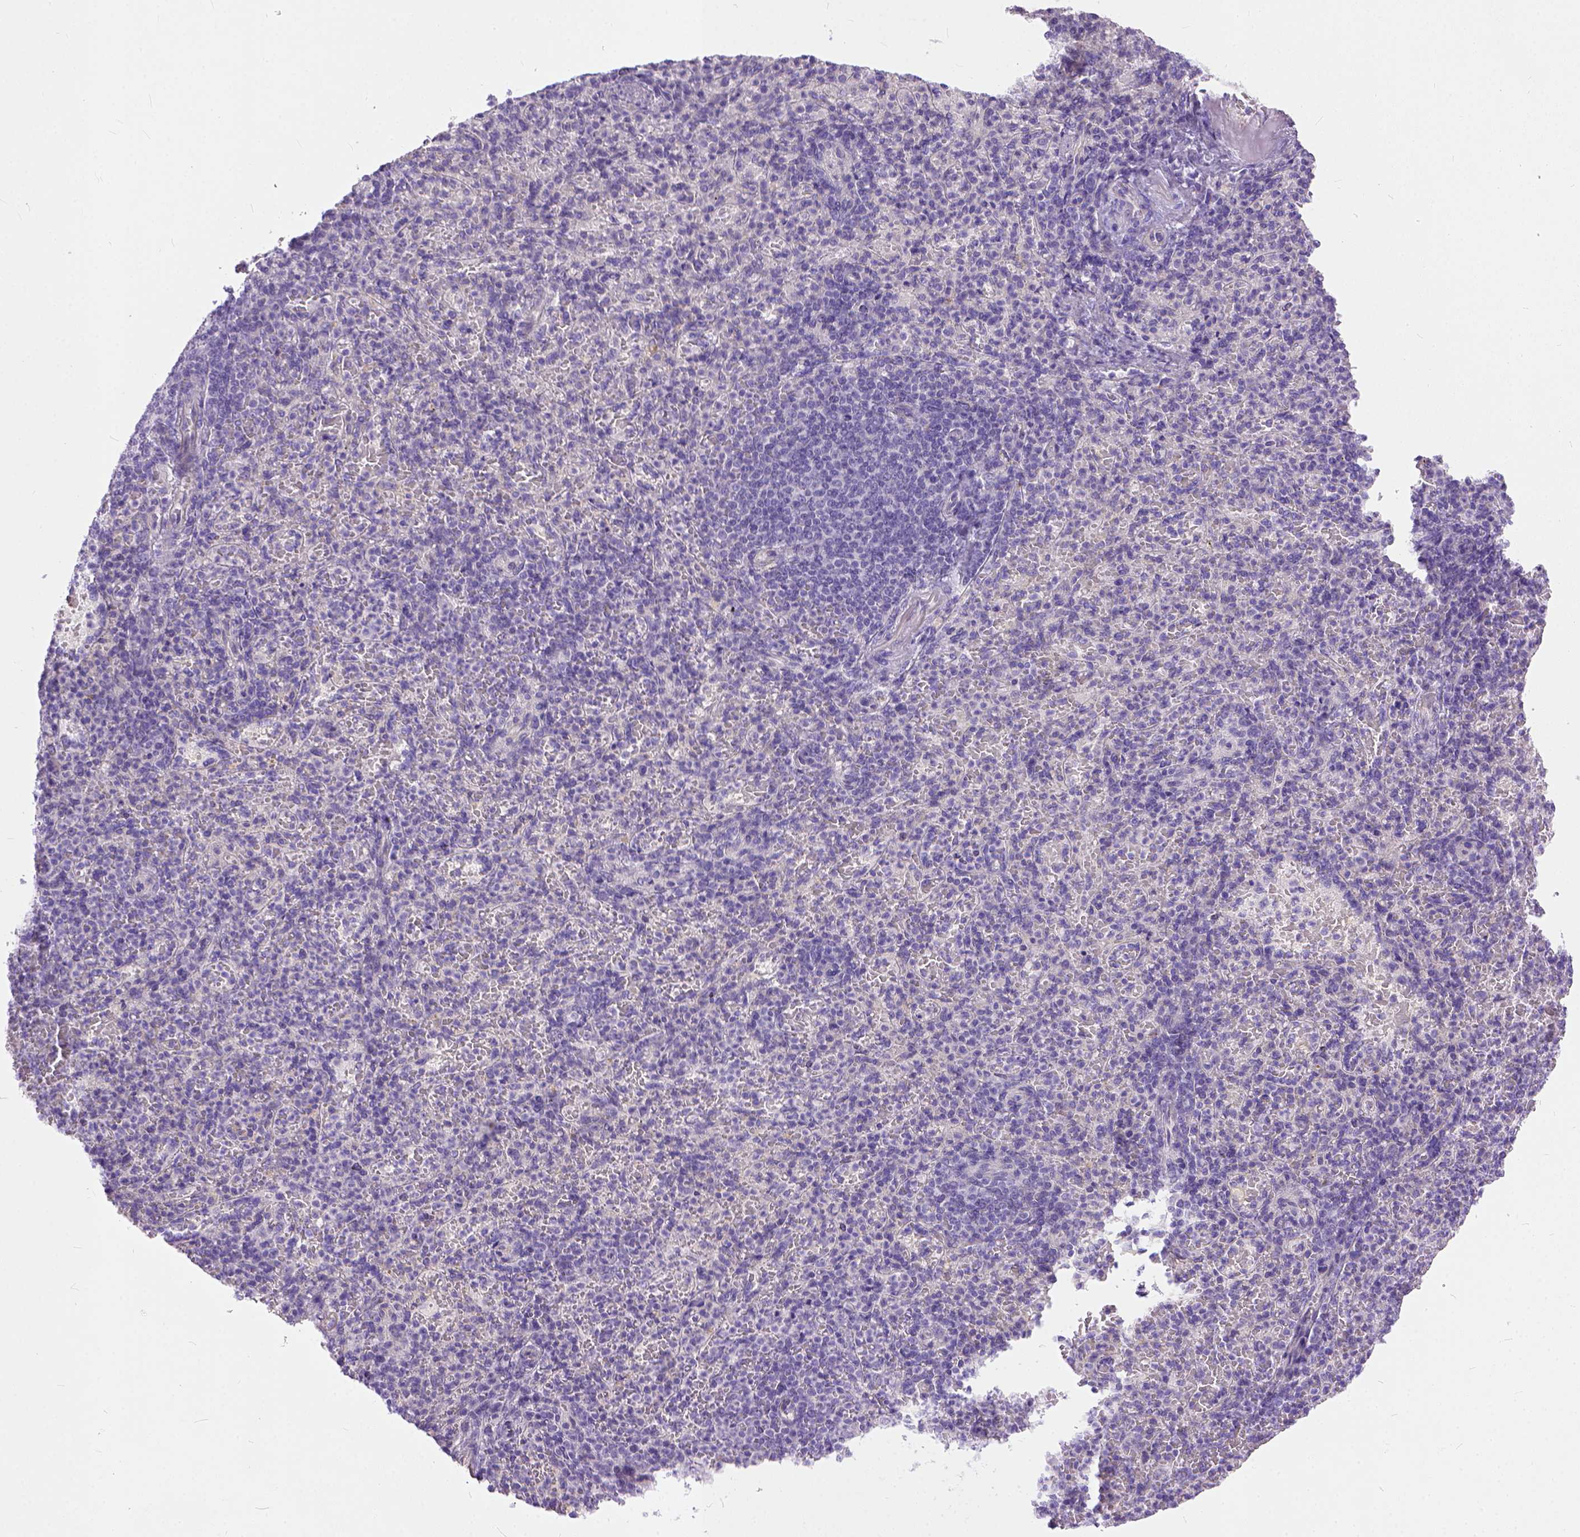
{"staining": {"intensity": "negative", "quantity": "none", "location": "none"}, "tissue": "spleen", "cell_type": "Cells in red pulp", "image_type": "normal", "snomed": [{"axis": "morphology", "description": "Normal tissue, NOS"}, {"axis": "topography", "description": "Spleen"}], "caption": "Spleen stained for a protein using immunohistochemistry (IHC) displays no positivity cells in red pulp.", "gene": "ADGRF1", "patient": {"sex": "female", "age": 74}}